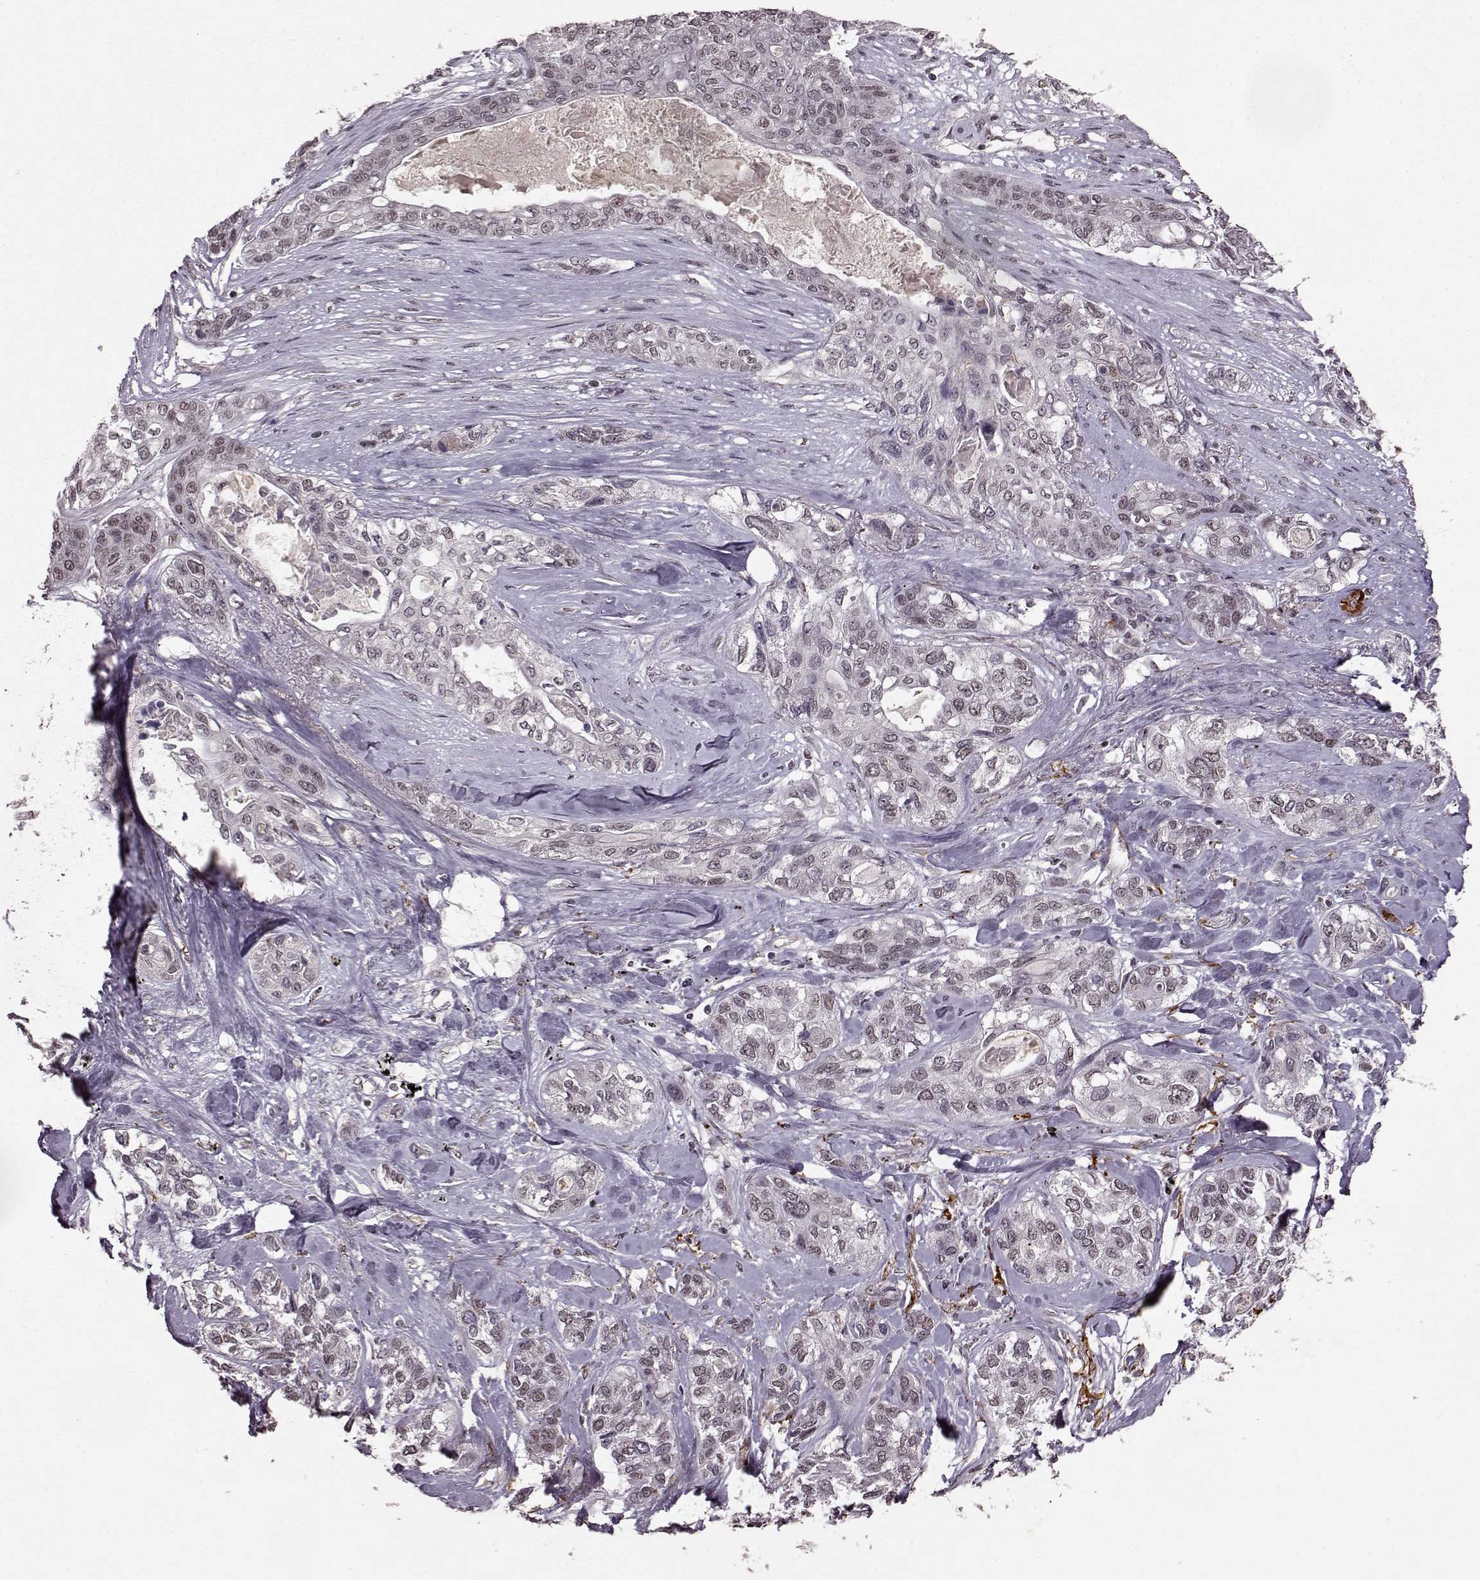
{"staining": {"intensity": "weak", "quantity": "25%-75%", "location": "nuclear"}, "tissue": "lung cancer", "cell_type": "Tumor cells", "image_type": "cancer", "snomed": [{"axis": "morphology", "description": "Squamous cell carcinoma, NOS"}, {"axis": "topography", "description": "Lung"}], "caption": "Immunohistochemistry (IHC) staining of lung cancer (squamous cell carcinoma), which displays low levels of weak nuclear staining in about 25%-75% of tumor cells indicating weak nuclear protein positivity. The staining was performed using DAB (3,3'-diaminobenzidine) (brown) for protein detection and nuclei were counterstained in hematoxylin (blue).", "gene": "RRAGD", "patient": {"sex": "female", "age": 70}}